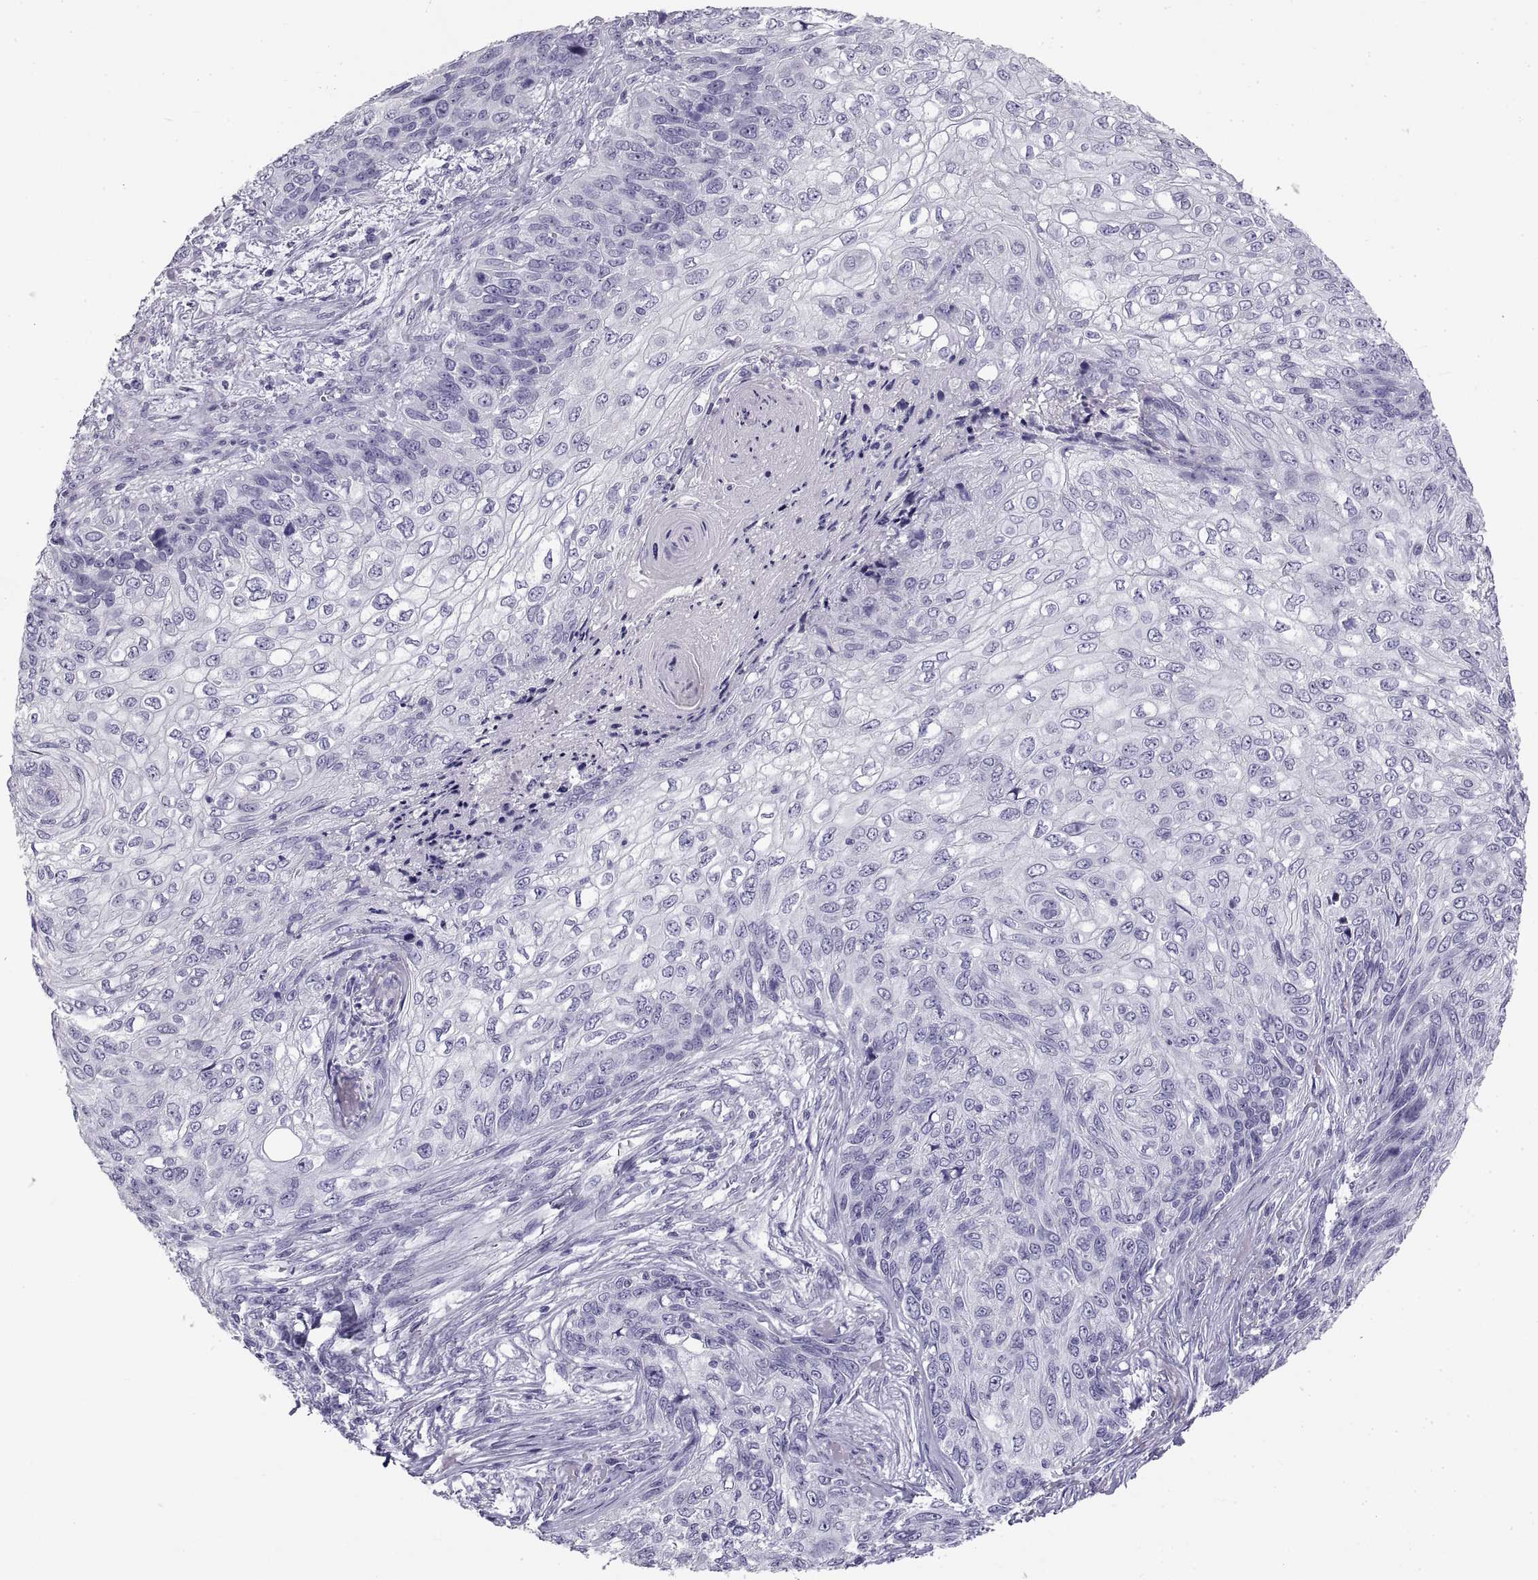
{"staining": {"intensity": "negative", "quantity": "none", "location": "none"}, "tissue": "skin cancer", "cell_type": "Tumor cells", "image_type": "cancer", "snomed": [{"axis": "morphology", "description": "Squamous cell carcinoma, NOS"}, {"axis": "topography", "description": "Skin"}], "caption": "Immunohistochemistry (IHC) image of neoplastic tissue: skin cancer (squamous cell carcinoma) stained with DAB shows no significant protein expression in tumor cells.", "gene": "RLBP1", "patient": {"sex": "male", "age": 92}}